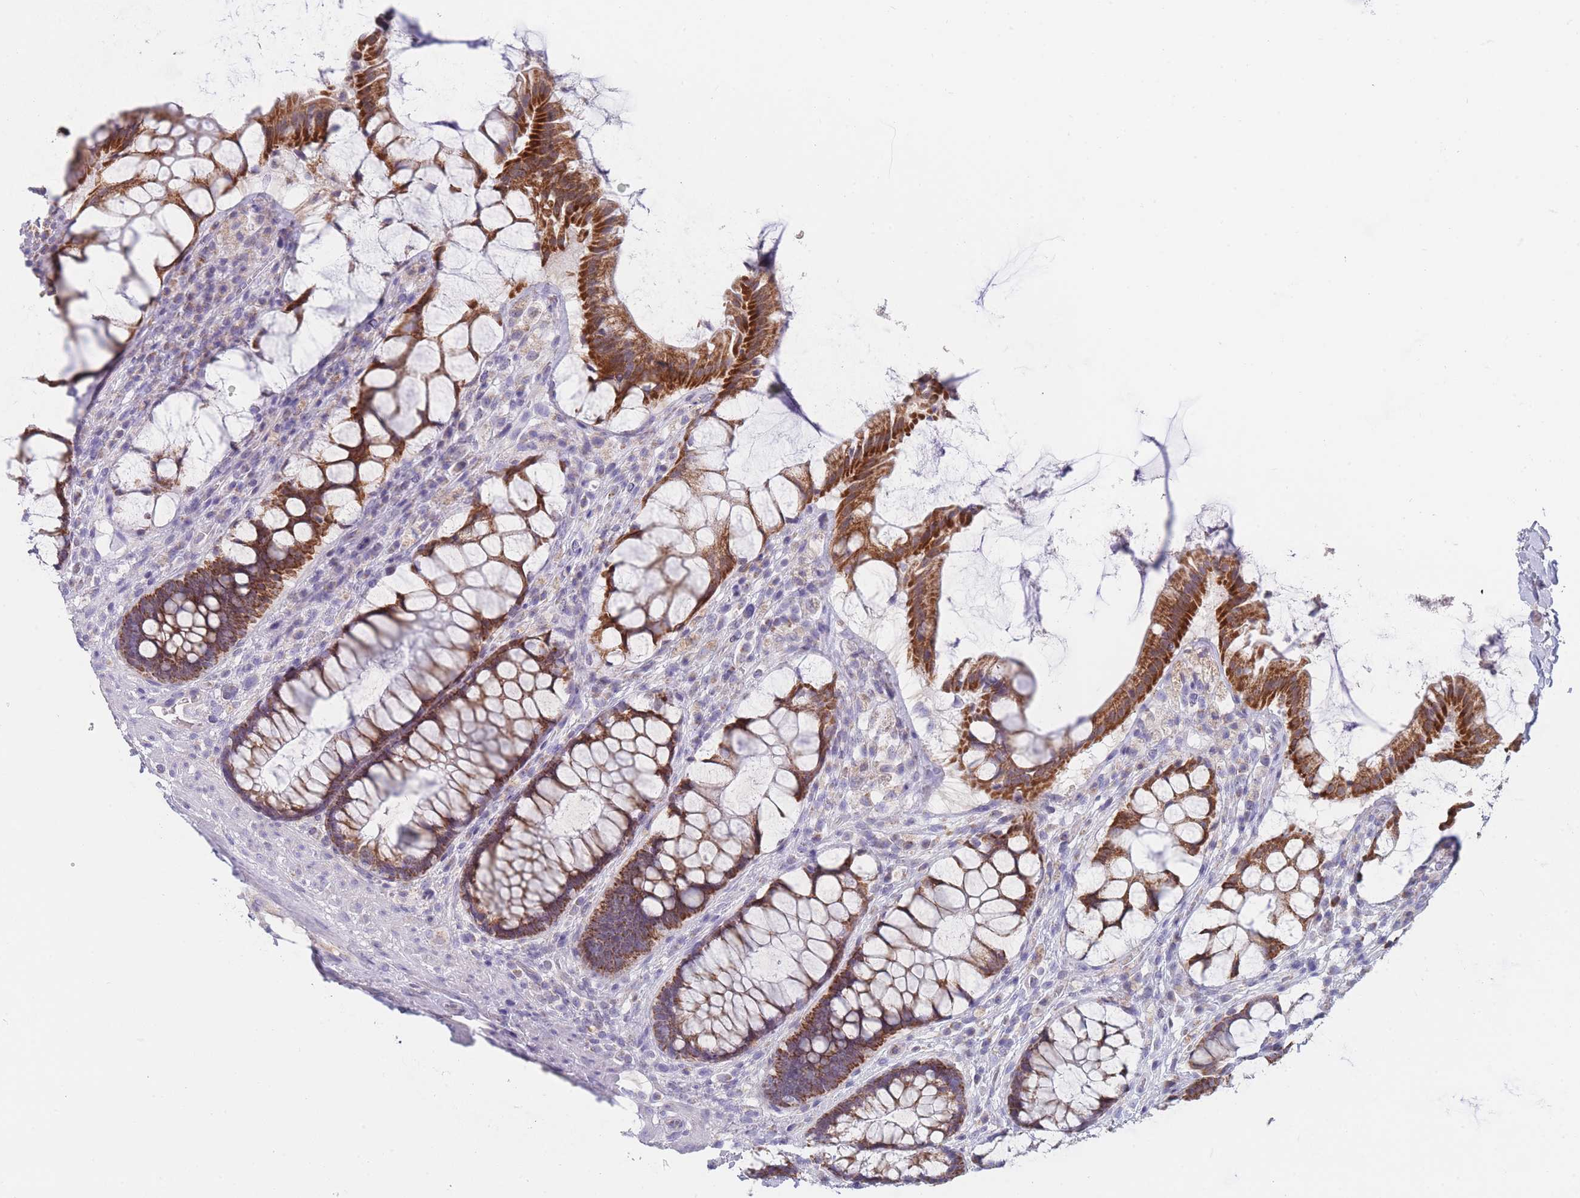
{"staining": {"intensity": "strong", "quantity": ">75%", "location": "cytoplasmic/membranous"}, "tissue": "rectum", "cell_type": "Glandular cells", "image_type": "normal", "snomed": [{"axis": "morphology", "description": "Normal tissue, NOS"}, {"axis": "topography", "description": "Rectum"}], "caption": "Glandular cells demonstrate high levels of strong cytoplasmic/membranous staining in about >75% of cells in unremarkable rectum.", "gene": "MRPS14", "patient": {"sex": "female", "age": 58}}